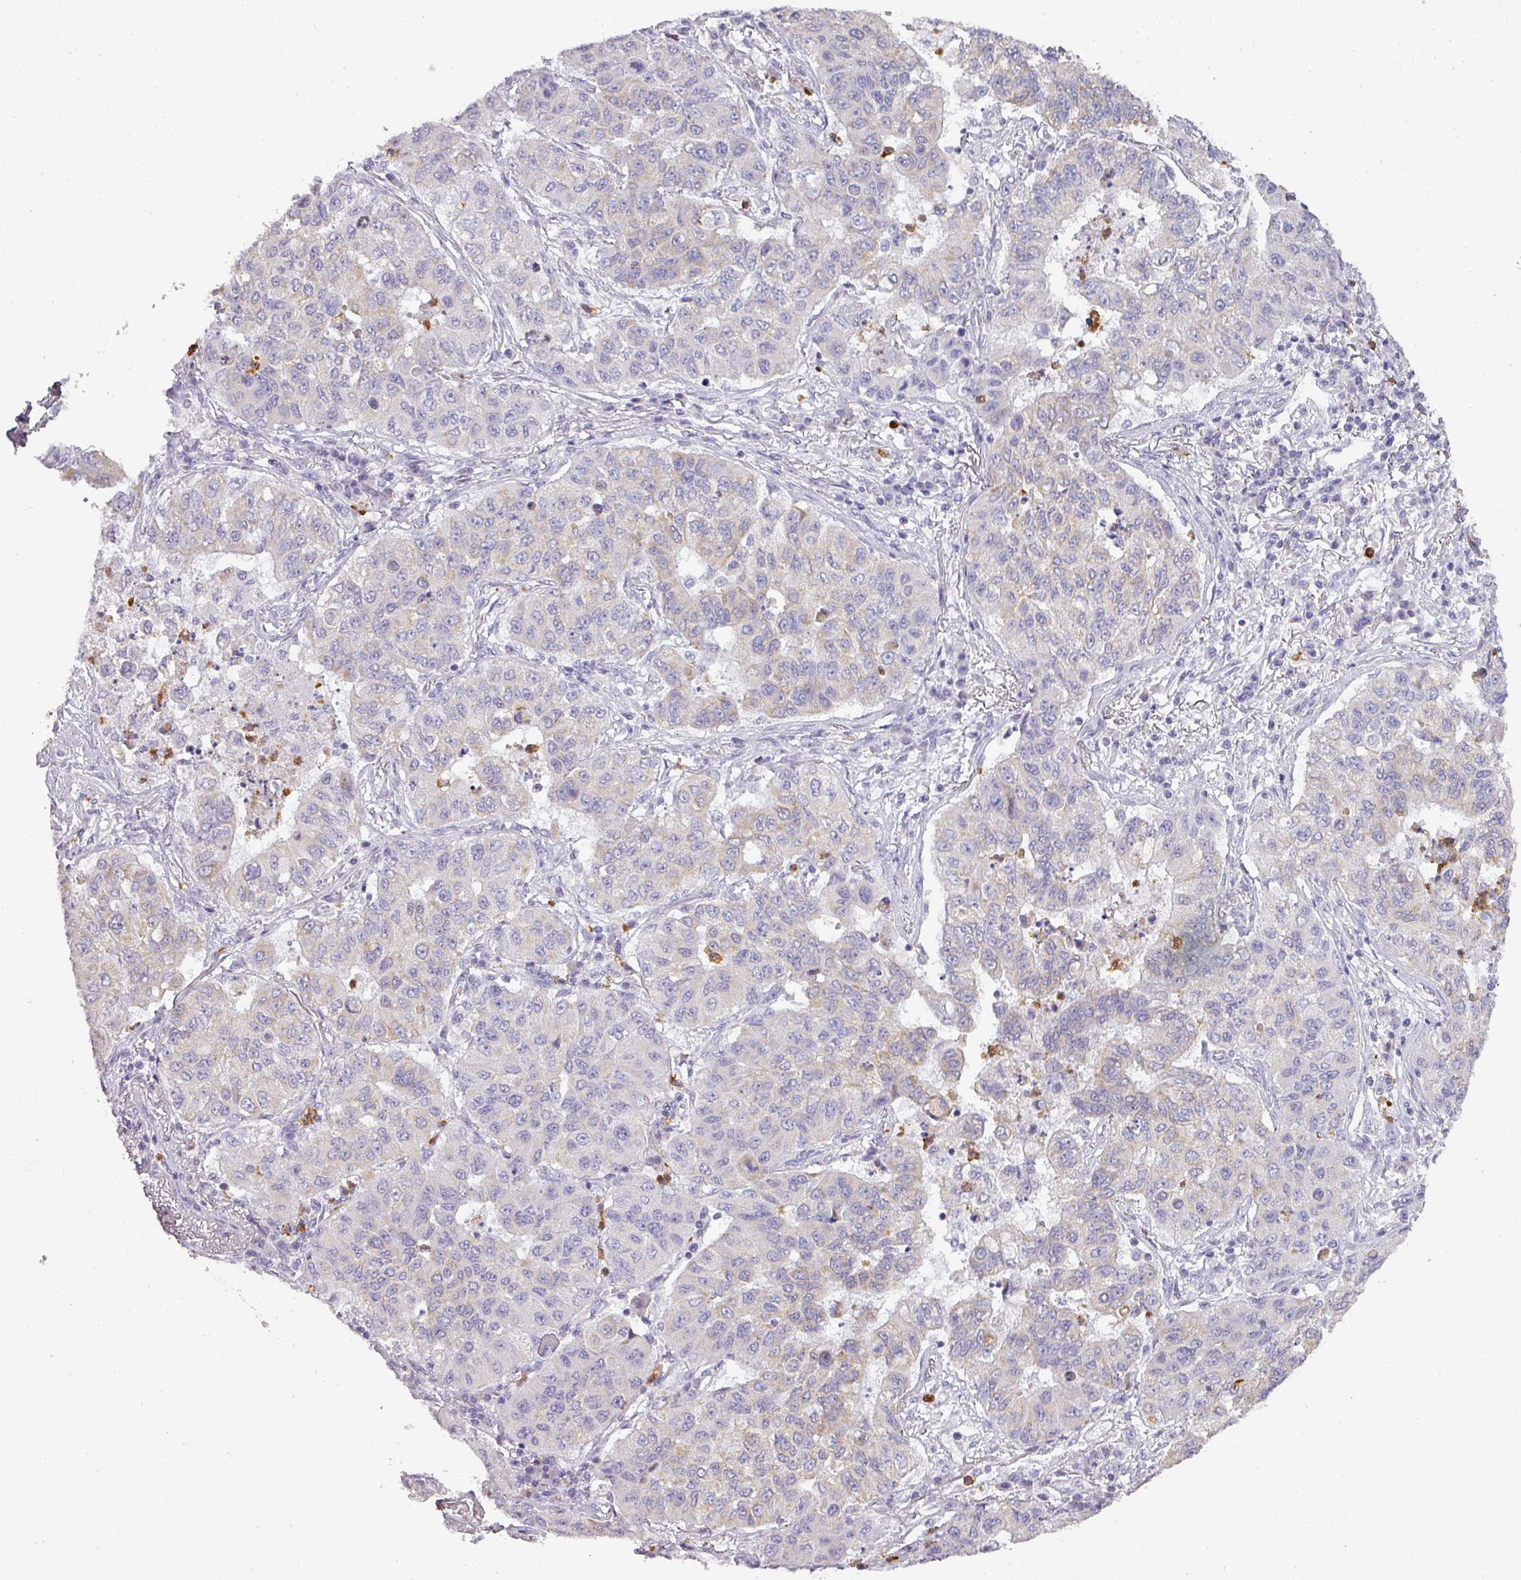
{"staining": {"intensity": "weak", "quantity": "<25%", "location": "cytoplasmic/membranous"}, "tissue": "lung cancer", "cell_type": "Tumor cells", "image_type": "cancer", "snomed": [{"axis": "morphology", "description": "Squamous cell carcinoma, NOS"}, {"axis": "topography", "description": "Lung"}], "caption": "A high-resolution histopathology image shows IHC staining of lung cancer, which exhibits no significant positivity in tumor cells.", "gene": "CAMP", "patient": {"sex": "male", "age": 74}}